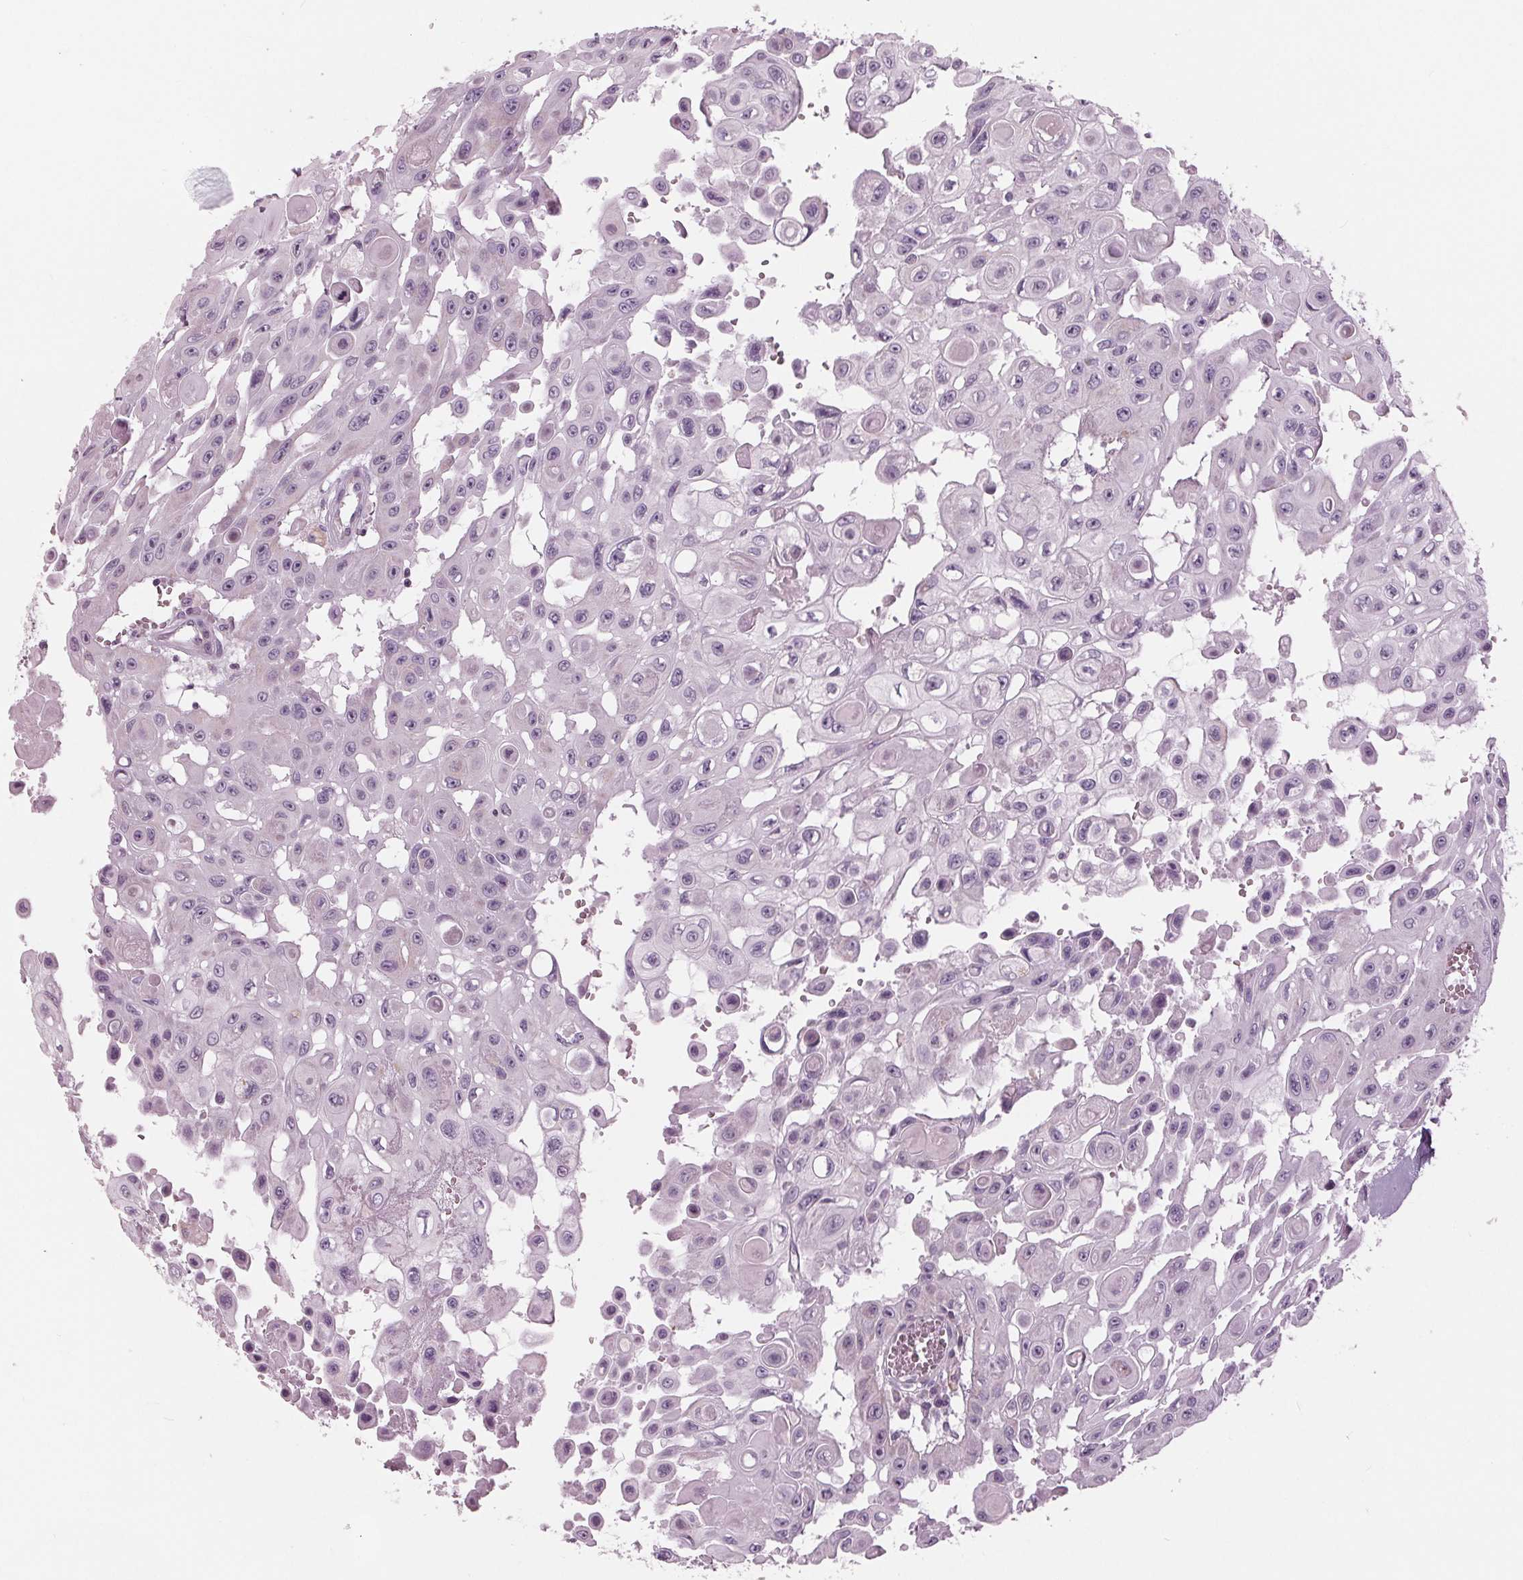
{"staining": {"intensity": "negative", "quantity": "none", "location": "none"}, "tissue": "head and neck cancer", "cell_type": "Tumor cells", "image_type": "cancer", "snomed": [{"axis": "morphology", "description": "Adenocarcinoma, NOS"}, {"axis": "topography", "description": "Head-Neck"}], "caption": "DAB immunohistochemical staining of human head and neck cancer reveals no significant positivity in tumor cells.", "gene": "SAMD4A", "patient": {"sex": "male", "age": 73}}